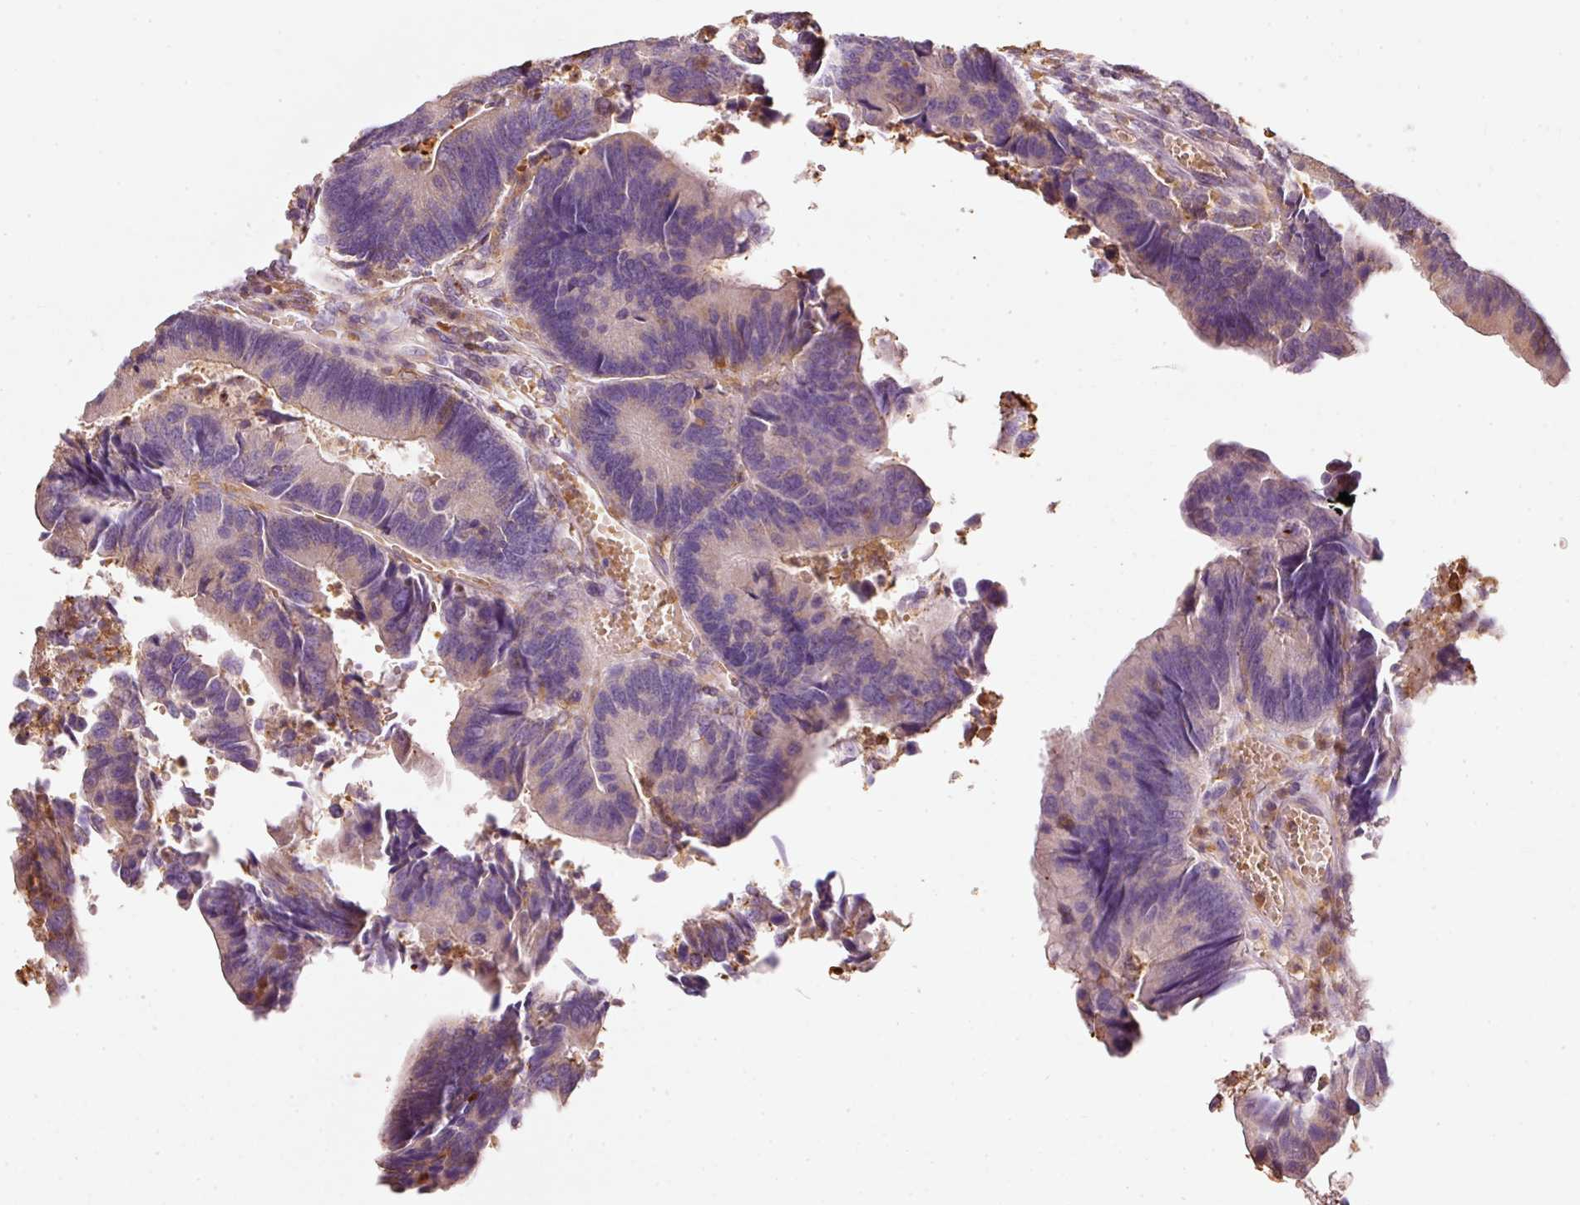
{"staining": {"intensity": "weak", "quantity": "<25%", "location": "cytoplasmic/membranous"}, "tissue": "colorectal cancer", "cell_type": "Tumor cells", "image_type": "cancer", "snomed": [{"axis": "morphology", "description": "Adenocarcinoma, NOS"}, {"axis": "topography", "description": "Colon"}], "caption": "Human adenocarcinoma (colorectal) stained for a protein using immunohistochemistry (IHC) shows no expression in tumor cells.", "gene": "IQGAP2", "patient": {"sex": "female", "age": 67}}